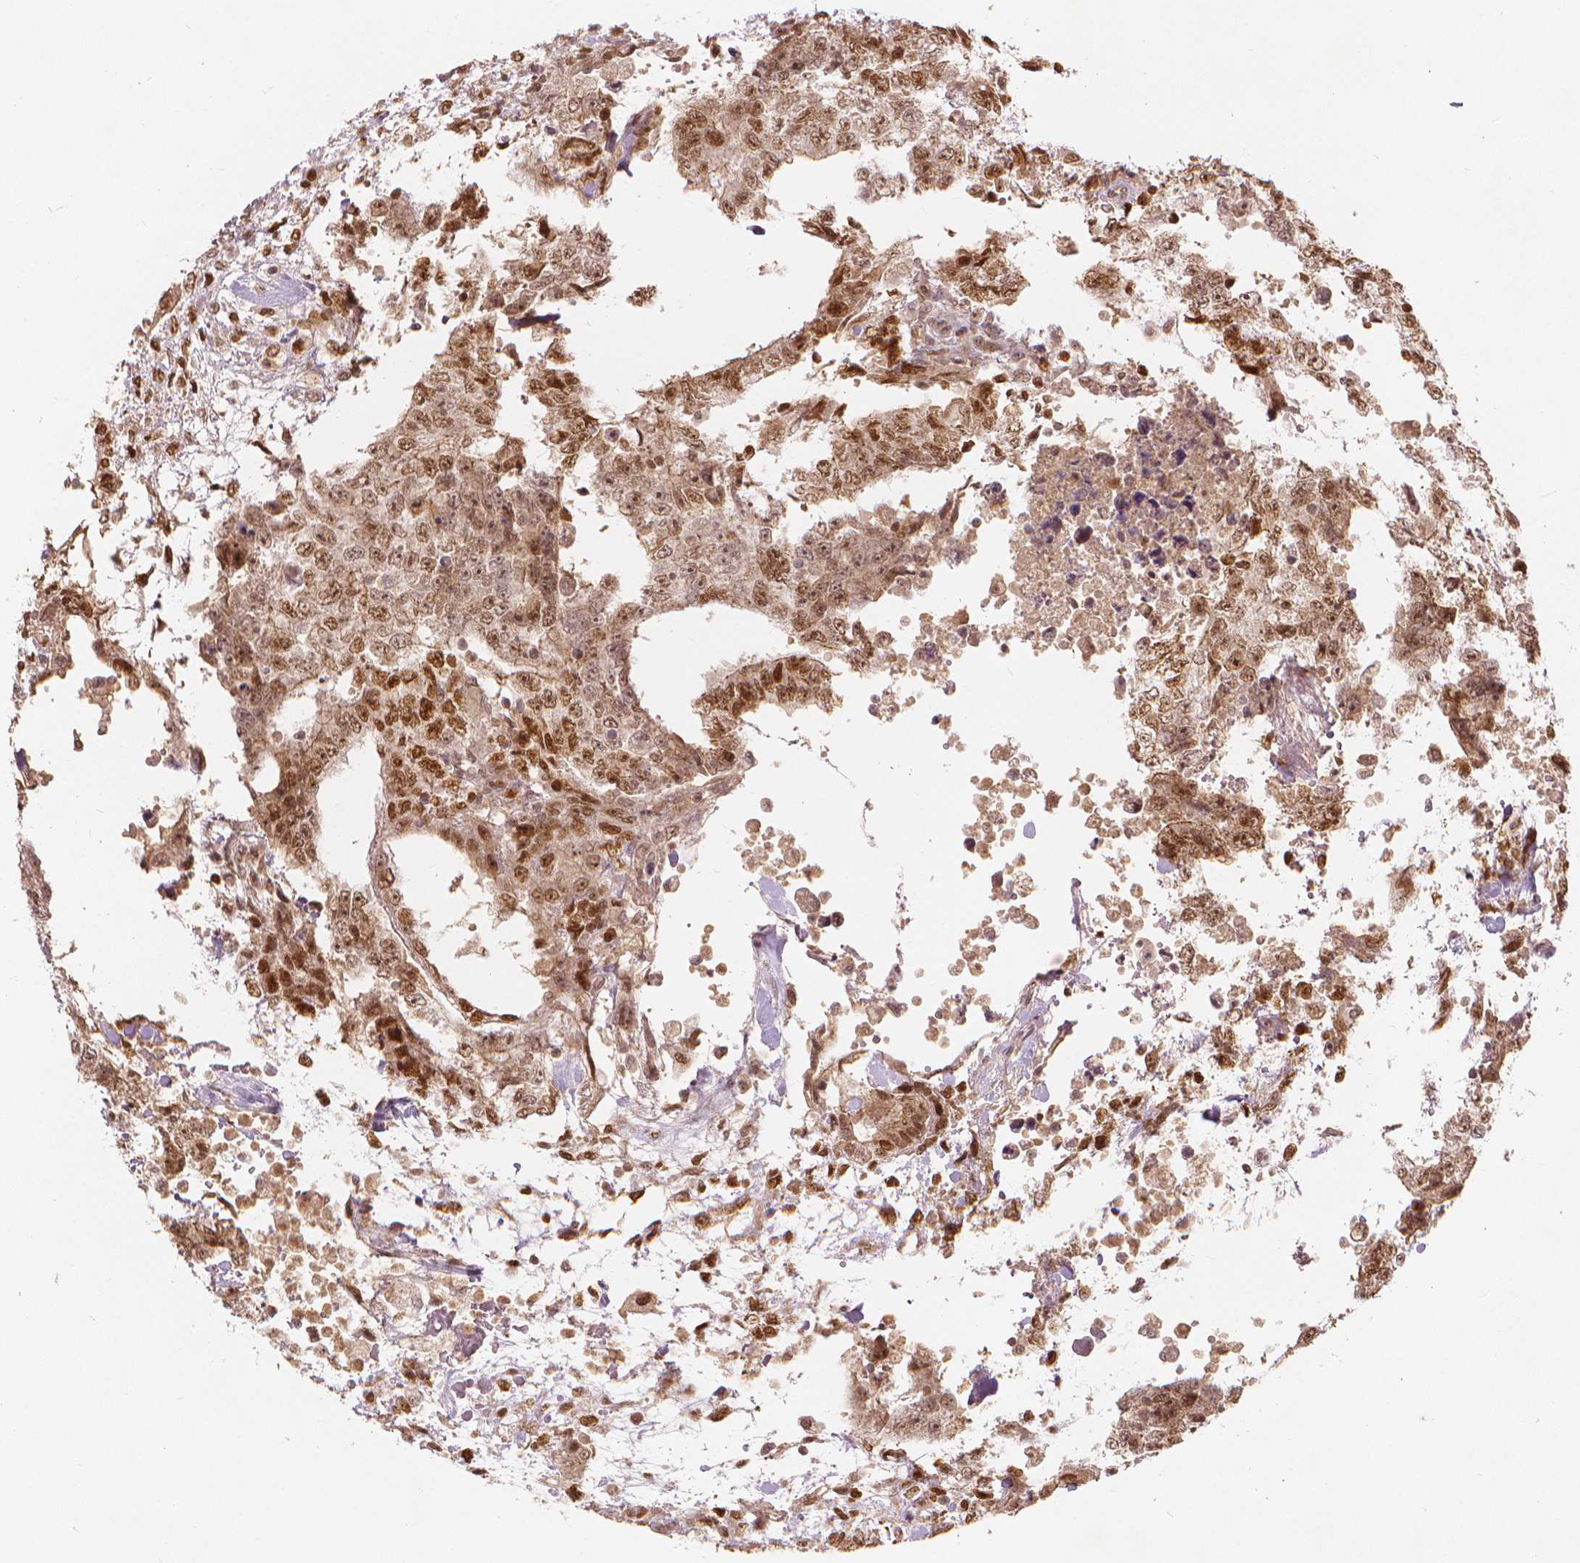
{"staining": {"intensity": "moderate", "quantity": ">75%", "location": "nuclear"}, "tissue": "testis cancer", "cell_type": "Tumor cells", "image_type": "cancer", "snomed": [{"axis": "morphology", "description": "Carcinoma, Embryonal, NOS"}, {"axis": "topography", "description": "Testis"}], "caption": "Protein expression analysis of human testis cancer reveals moderate nuclear expression in about >75% of tumor cells.", "gene": "NSD2", "patient": {"sex": "male", "age": 24}}